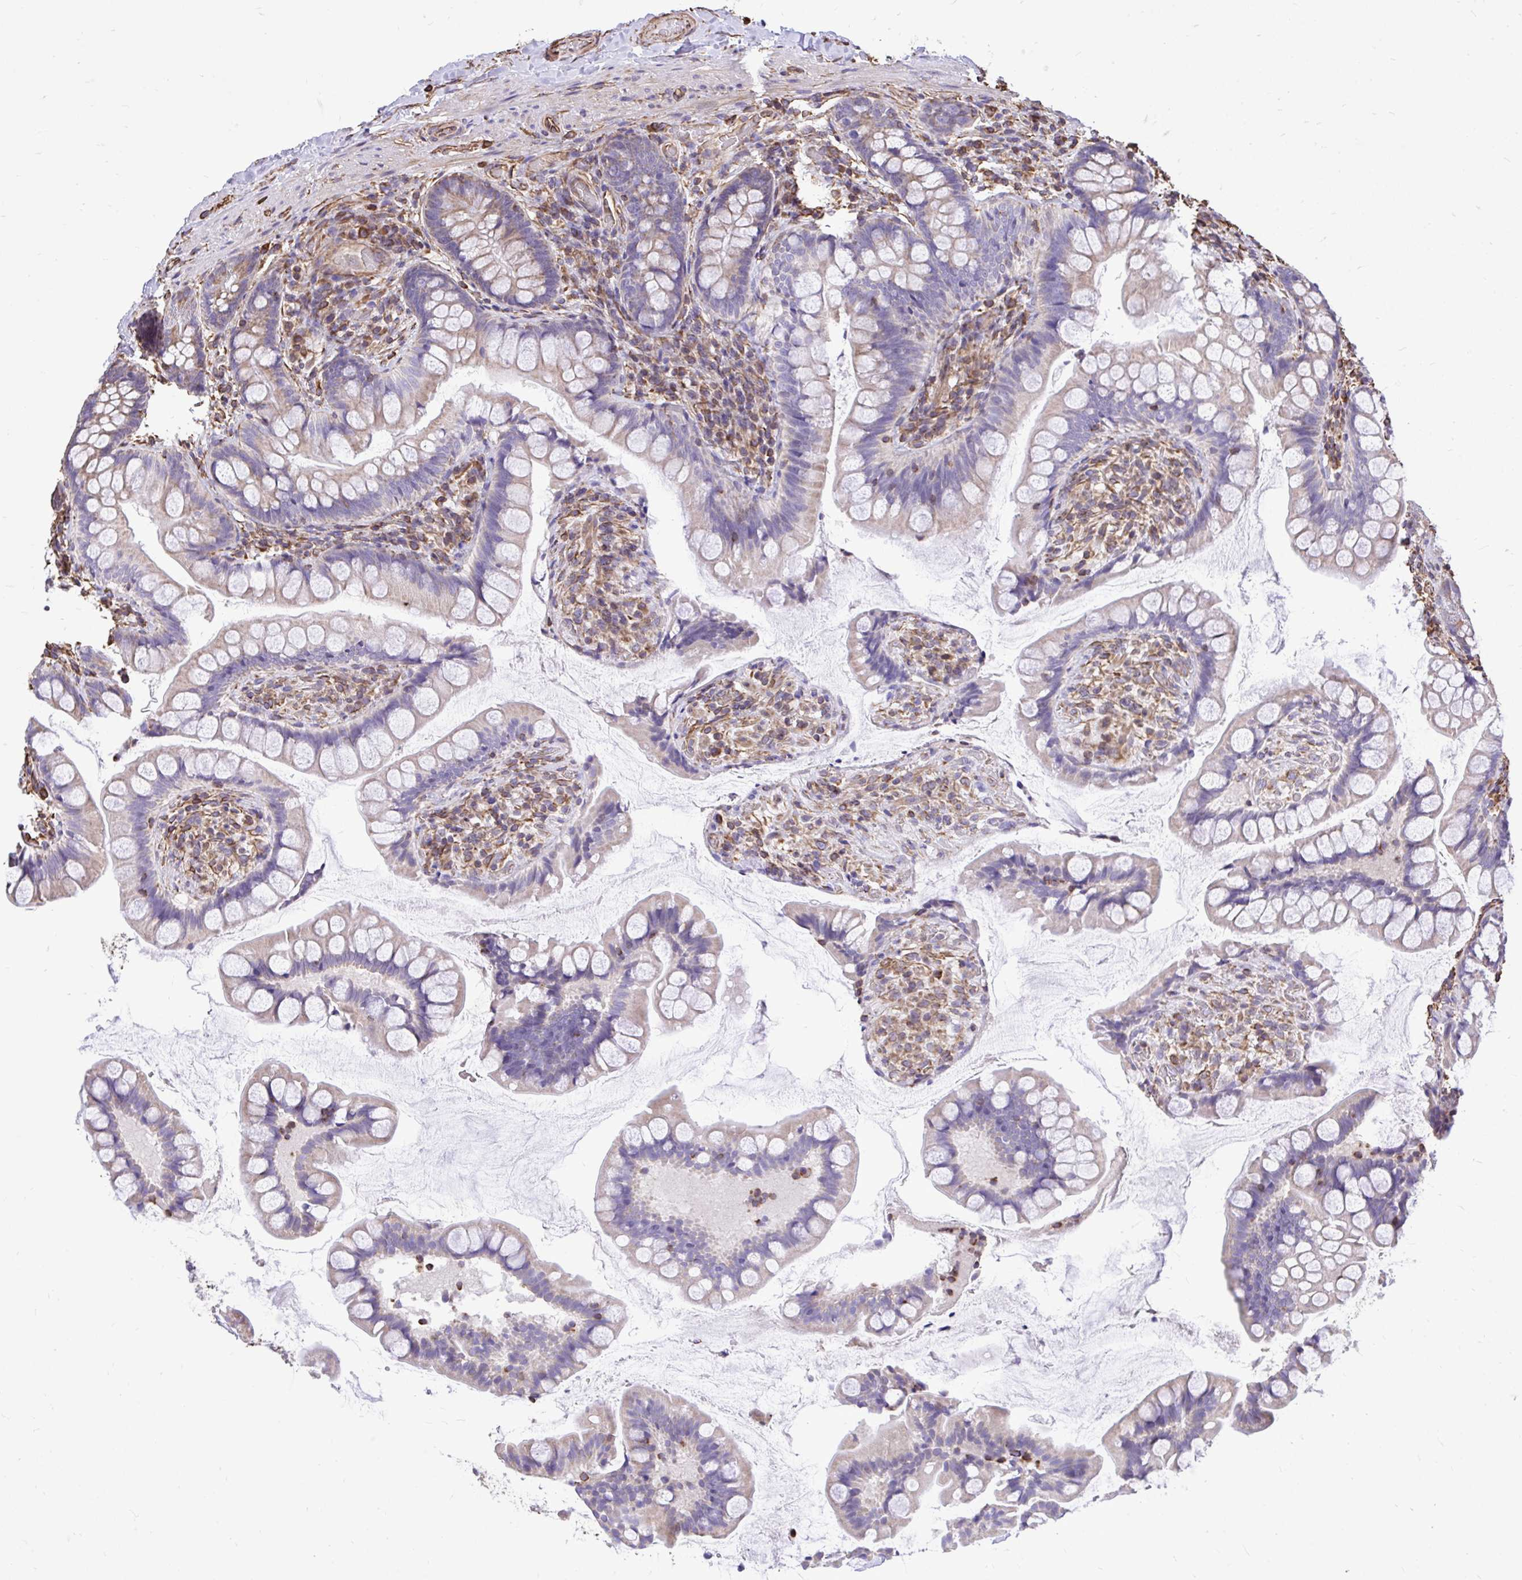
{"staining": {"intensity": "weak", "quantity": ">75%", "location": "cytoplasmic/membranous"}, "tissue": "small intestine", "cell_type": "Glandular cells", "image_type": "normal", "snomed": [{"axis": "morphology", "description": "Normal tissue, NOS"}, {"axis": "topography", "description": "Small intestine"}], "caption": "Small intestine stained for a protein reveals weak cytoplasmic/membranous positivity in glandular cells. Using DAB (3,3'-diaminobenzidine) (brown) and hematoxylin (blue) stains, captured at high magnification using brightfield microscopy.", "gene": "RNF103", "patient": {"sex": "male", "age": 70}}